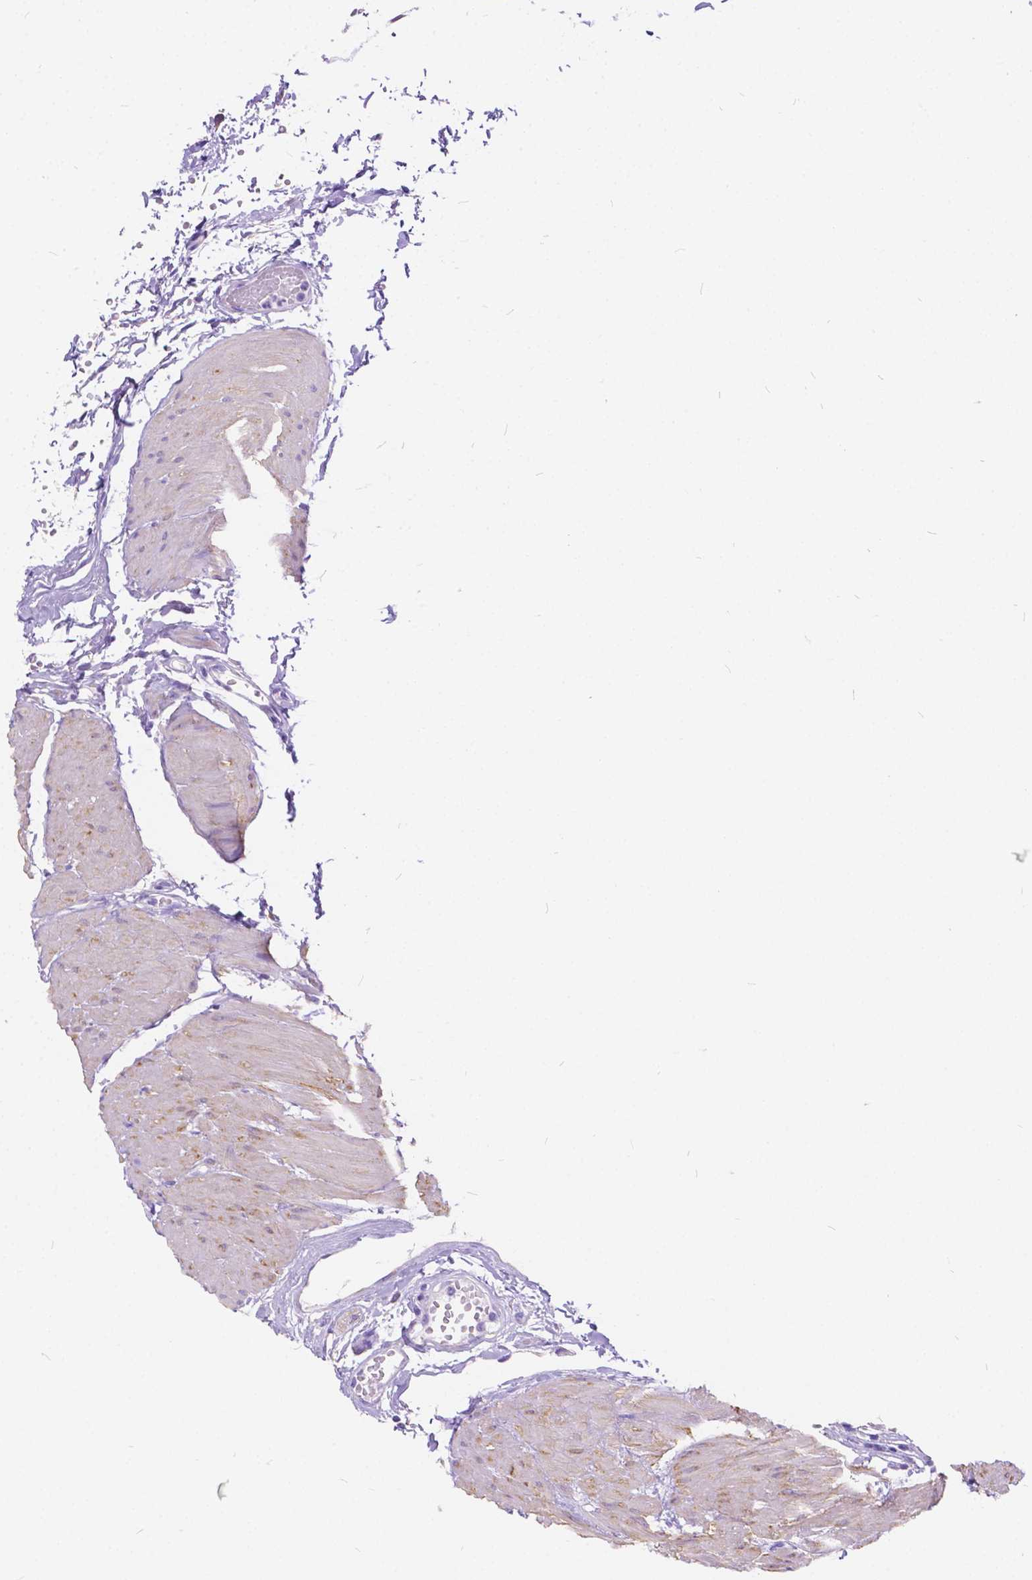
{"staining": {"intensity": "negative", "quantity": "none", "location": "none"}, "tissue": "urinary bladder", "cell_type": "Urothelial cells", "image_type": "normal", "snomed": [{"axis": "morphology", "description": "Normal tissue, NOS"}, {"axis": "topography", "description": "Urinary bladder"}], "caption": "Immunohistochemistry image of normal urinary bladder: human urinary bladder stained with DAB shows no significant protein staining in urothelial cells.", "gene": "CHRM1", "patient": {"sex": "male", "age": 64}}